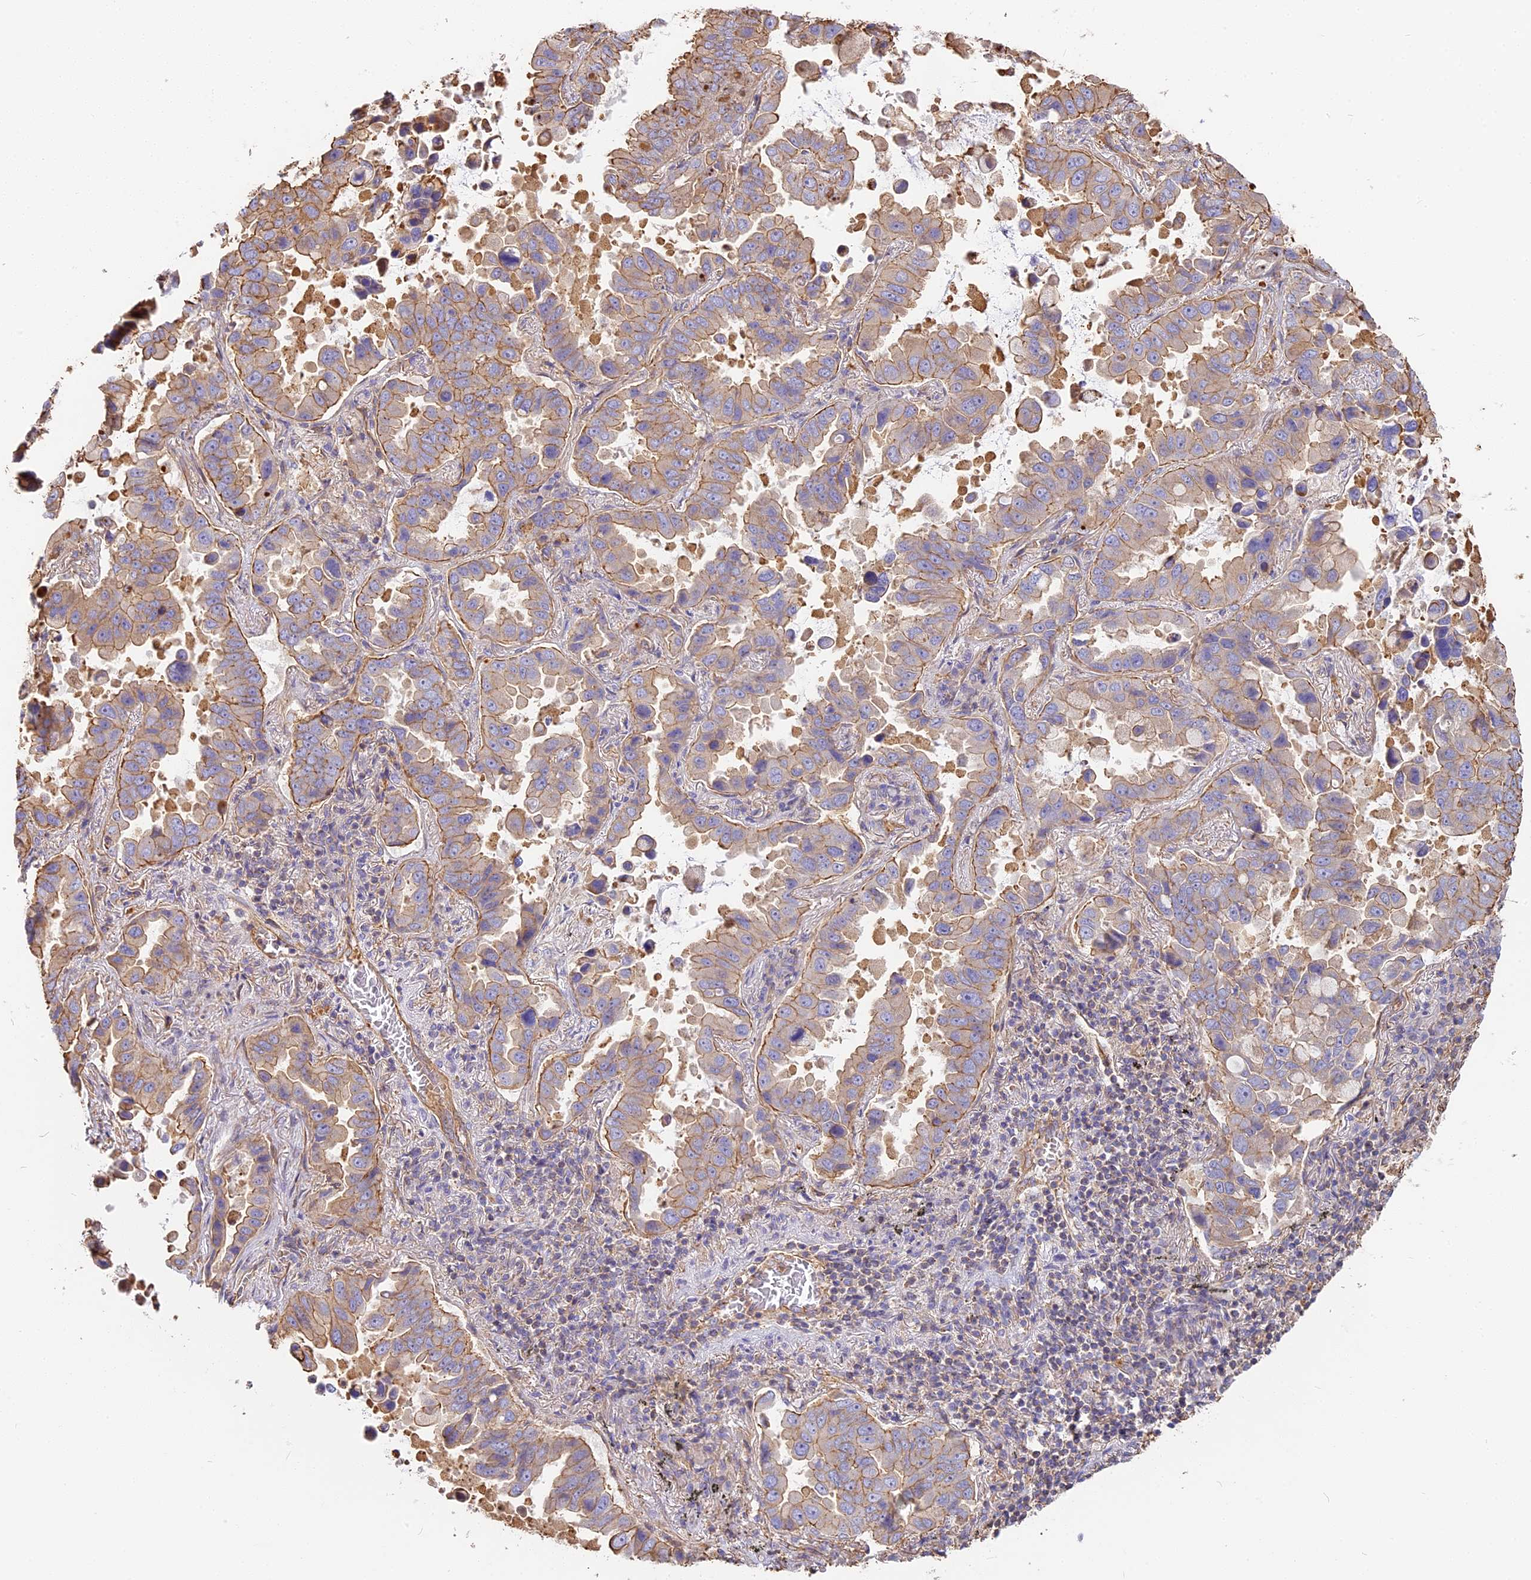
{"staining": {"intensity": "weak", "quantity": "25%-75%", "location": "cytoplasmic/membranous"}, "tissue": "lung cancer", "cell_type": "Tumor cells", "image_type": "cancer", "snomed": [{"axis": "morphology", "description": "Adenocarcinoma, NOS"}, {"axis": "topography", "description": "Lung"}], "caption": "The immunohistochemical stain shows weak cytoplasmic/membranous positivity in tumor cells of lung adenocarcinoma tissue.", "gene": "VPS18", "patient": {"sex": "male", "age": 64}}